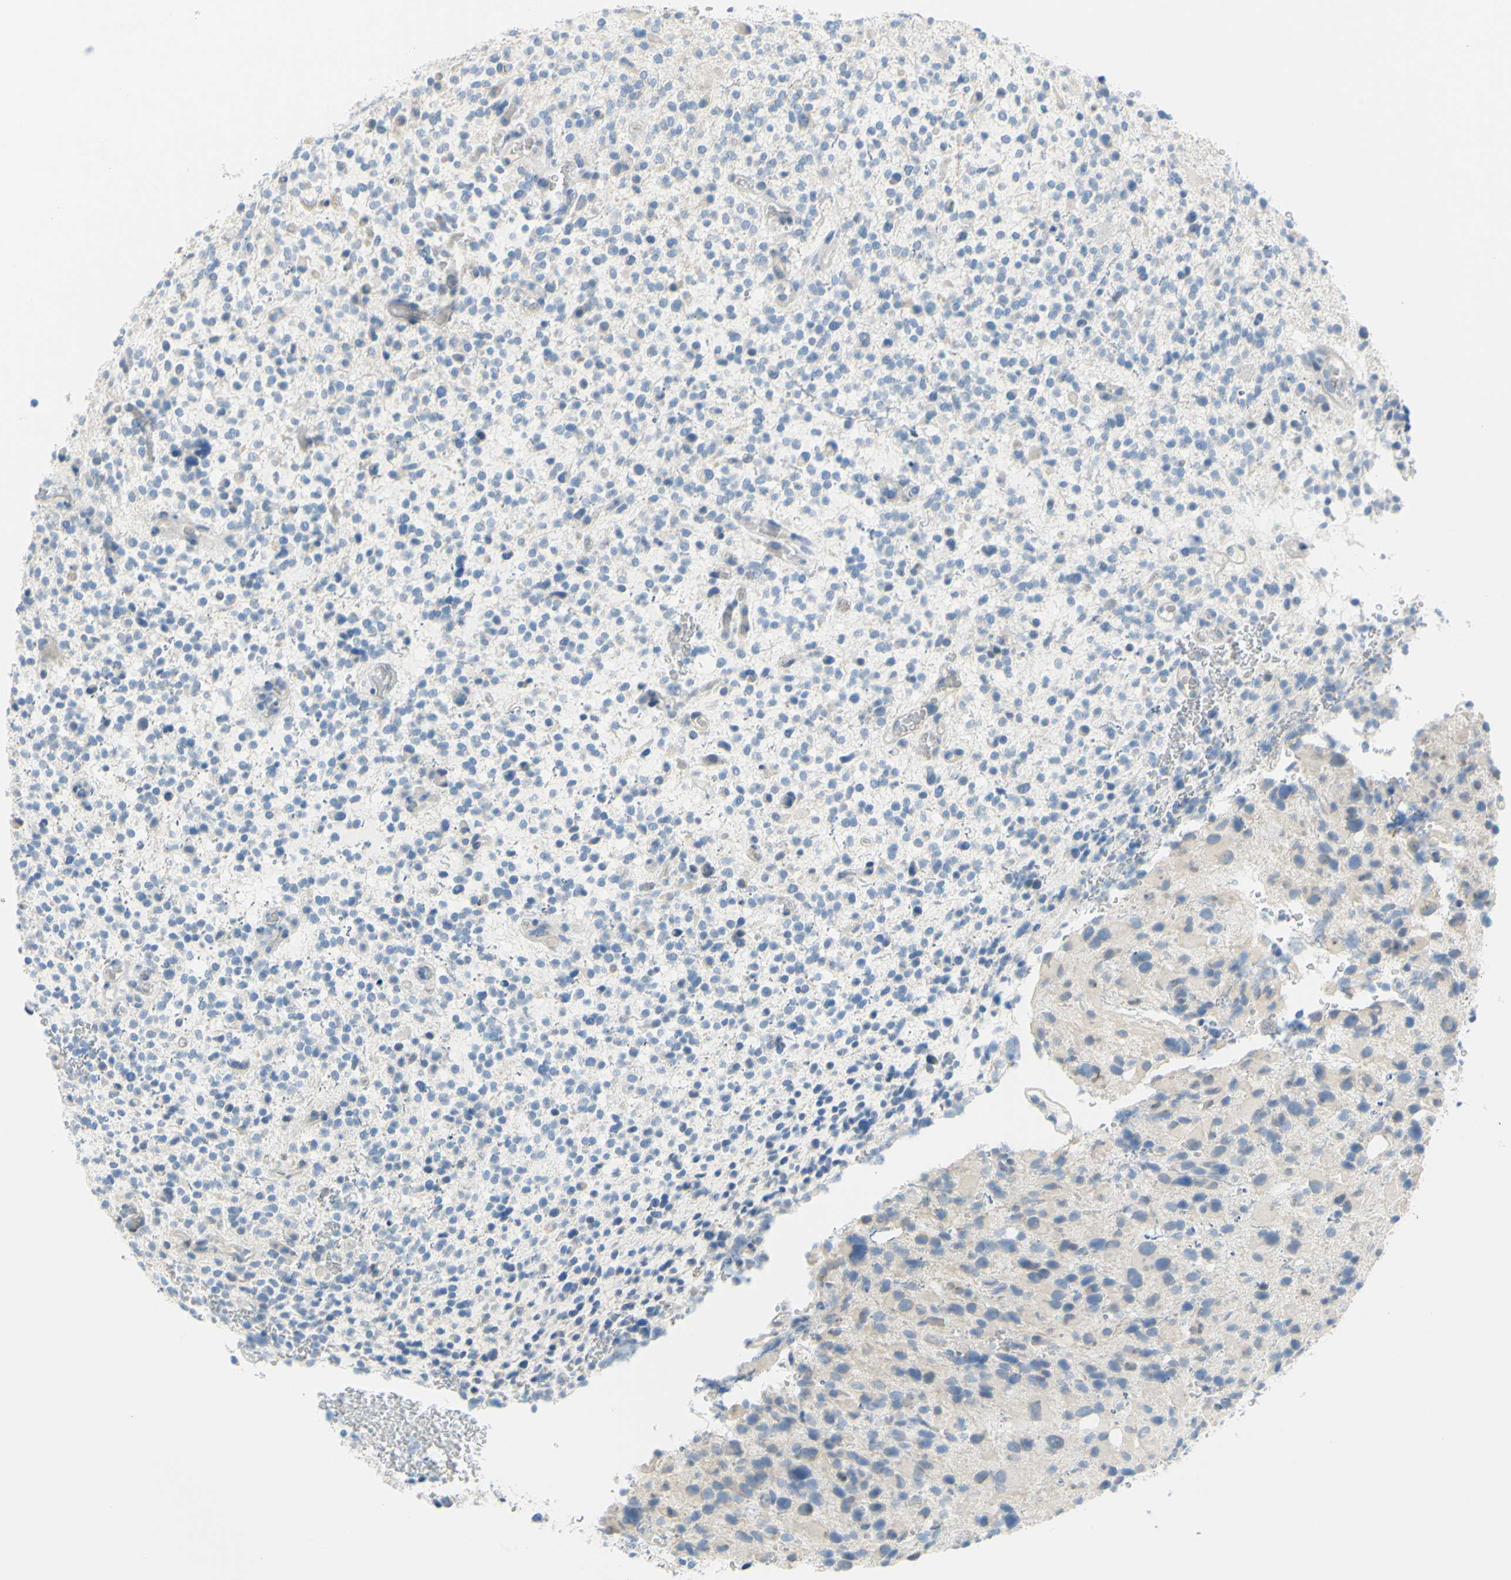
{"staining": {"intensity": "negative", "quantity": "none", "location": "none"}, "tissue": "glioma", "cell_type": "Tumor cells", "image_type": "cancer", "snomed": [{"axis": "morphology", "description": "Glioma, malignant, High grade"}, {"axis": "topography", "description": "Brain"}], "caption": "The histopathology image demonstrates no significant staining in tumor cells of glioma.", "gene": "DCT", "patient": {"sex": "male", "age": 48}}